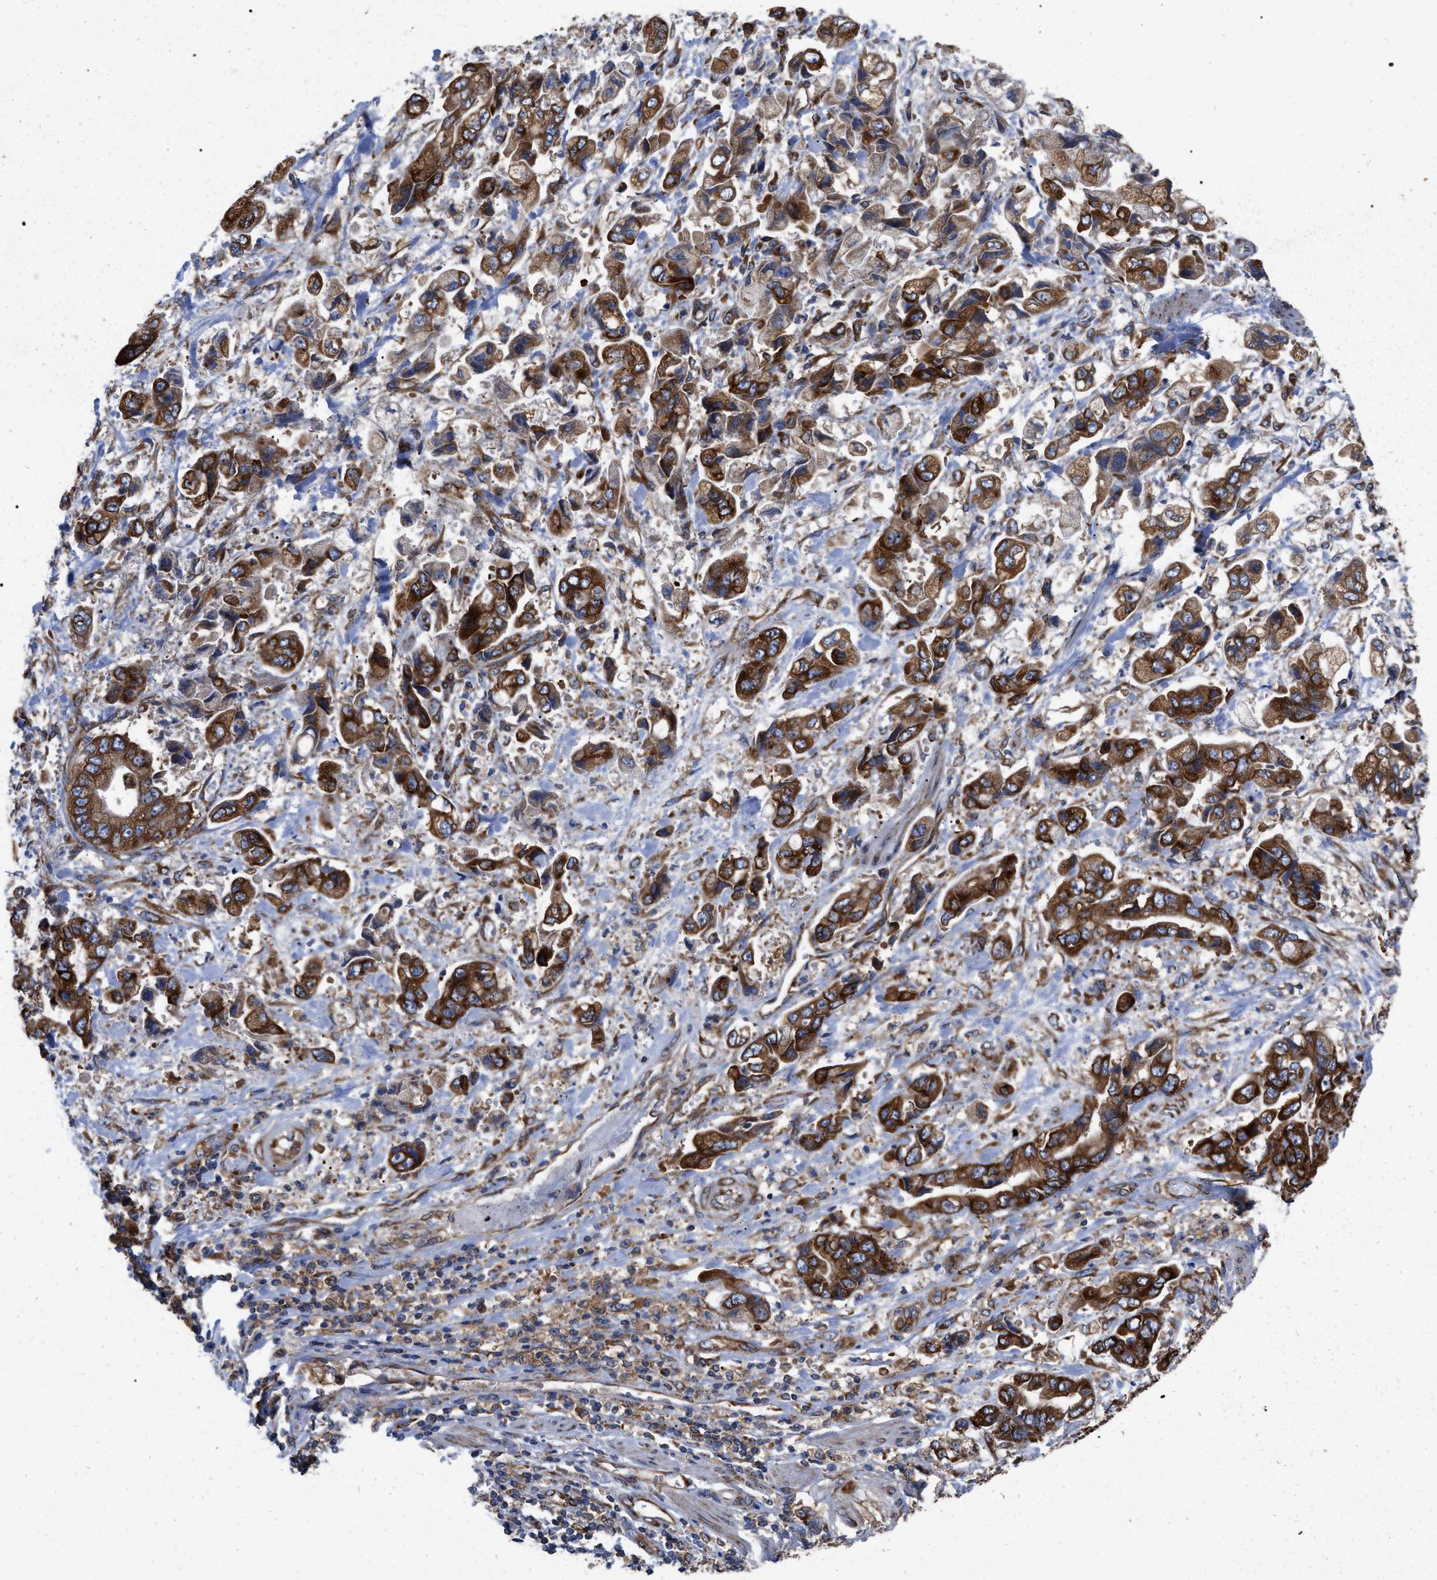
{"staining": {"intensity": "strong", "quantity": ">75%", "location": "cytoplasmic/membranous"}, "tissue": "stomach cancer", "cell_type": "Tumor cells", "image_type": "cancer", "snomed": [{"axis": "morphology", "description": "Normal tissue, NOS"}, {"axis": "morphology", "description": "Adenocarcinoma, NOS"}, {"axis": "topography", "description": "Stomach"}], "caption": "Immunohistochemistry of stomach cancer (adenocarcinoma) shows high levels of strong cytoplasmic/membranous expression in approximately >75% of tumor cells.", "gene": "FAM120A", "patient": {"sex": "male", "age": 62}}